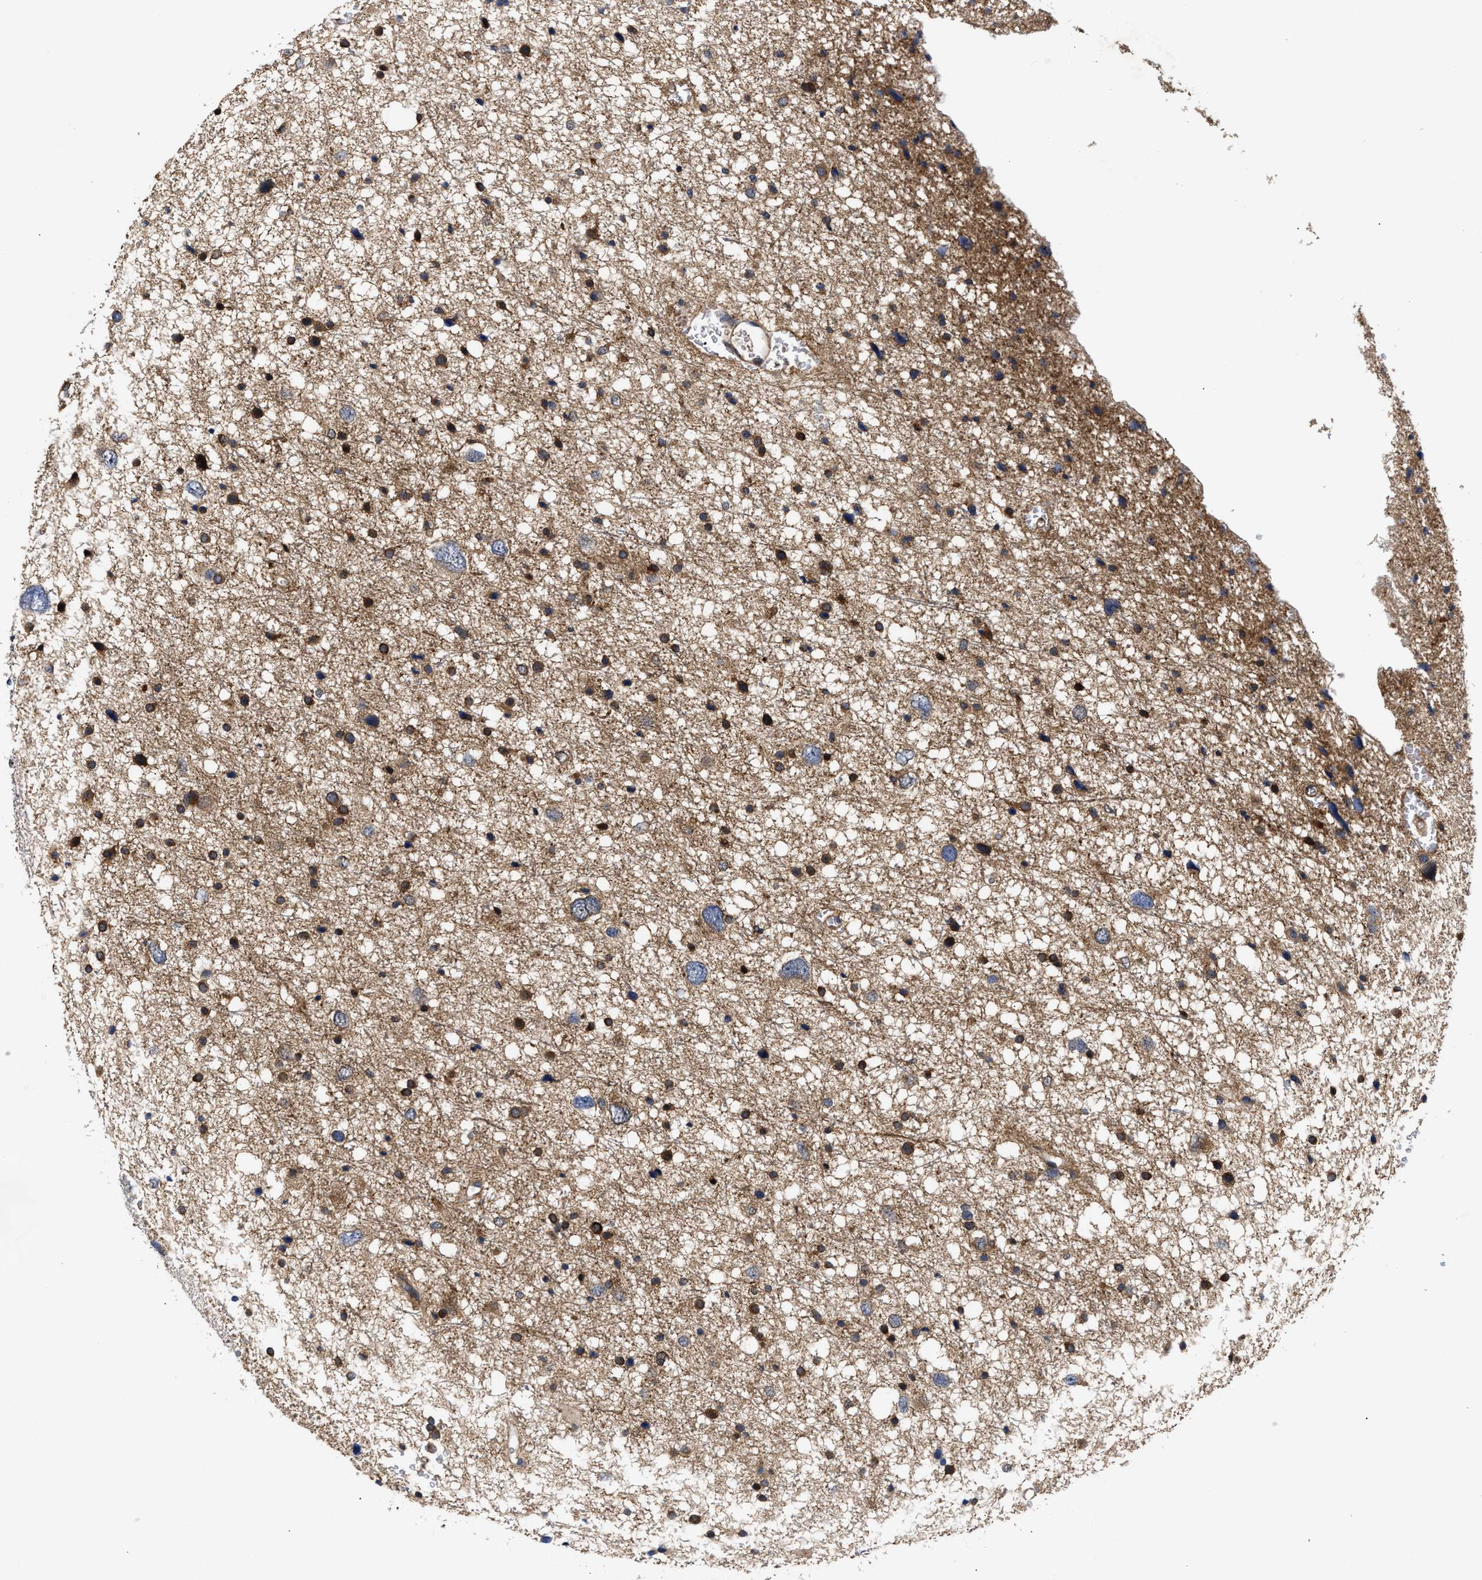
{"staining": {"intensity": "strong", "quantity": ">75%", "location": "cytoplasmic/membranous"}, "tissue": "glioma", "cell_type": "Tumor cells", "image_type": "cancer", "snomed": [{"axis": "morphology", "description": "Glioma, malignant, Low grade"}, {"axis": "topography", "description": "Brain"}], "caption": "This histopathology image shows glioma stained with immunohistochemistry (IHC) to label a protein in brown. The cytoplasmic/membranous of tumor cells show strong positivity for the protein. Nuclei are counter-stained blue.", "gene": "CLIP2", "patient": {"sex": "female", "age": 37}}